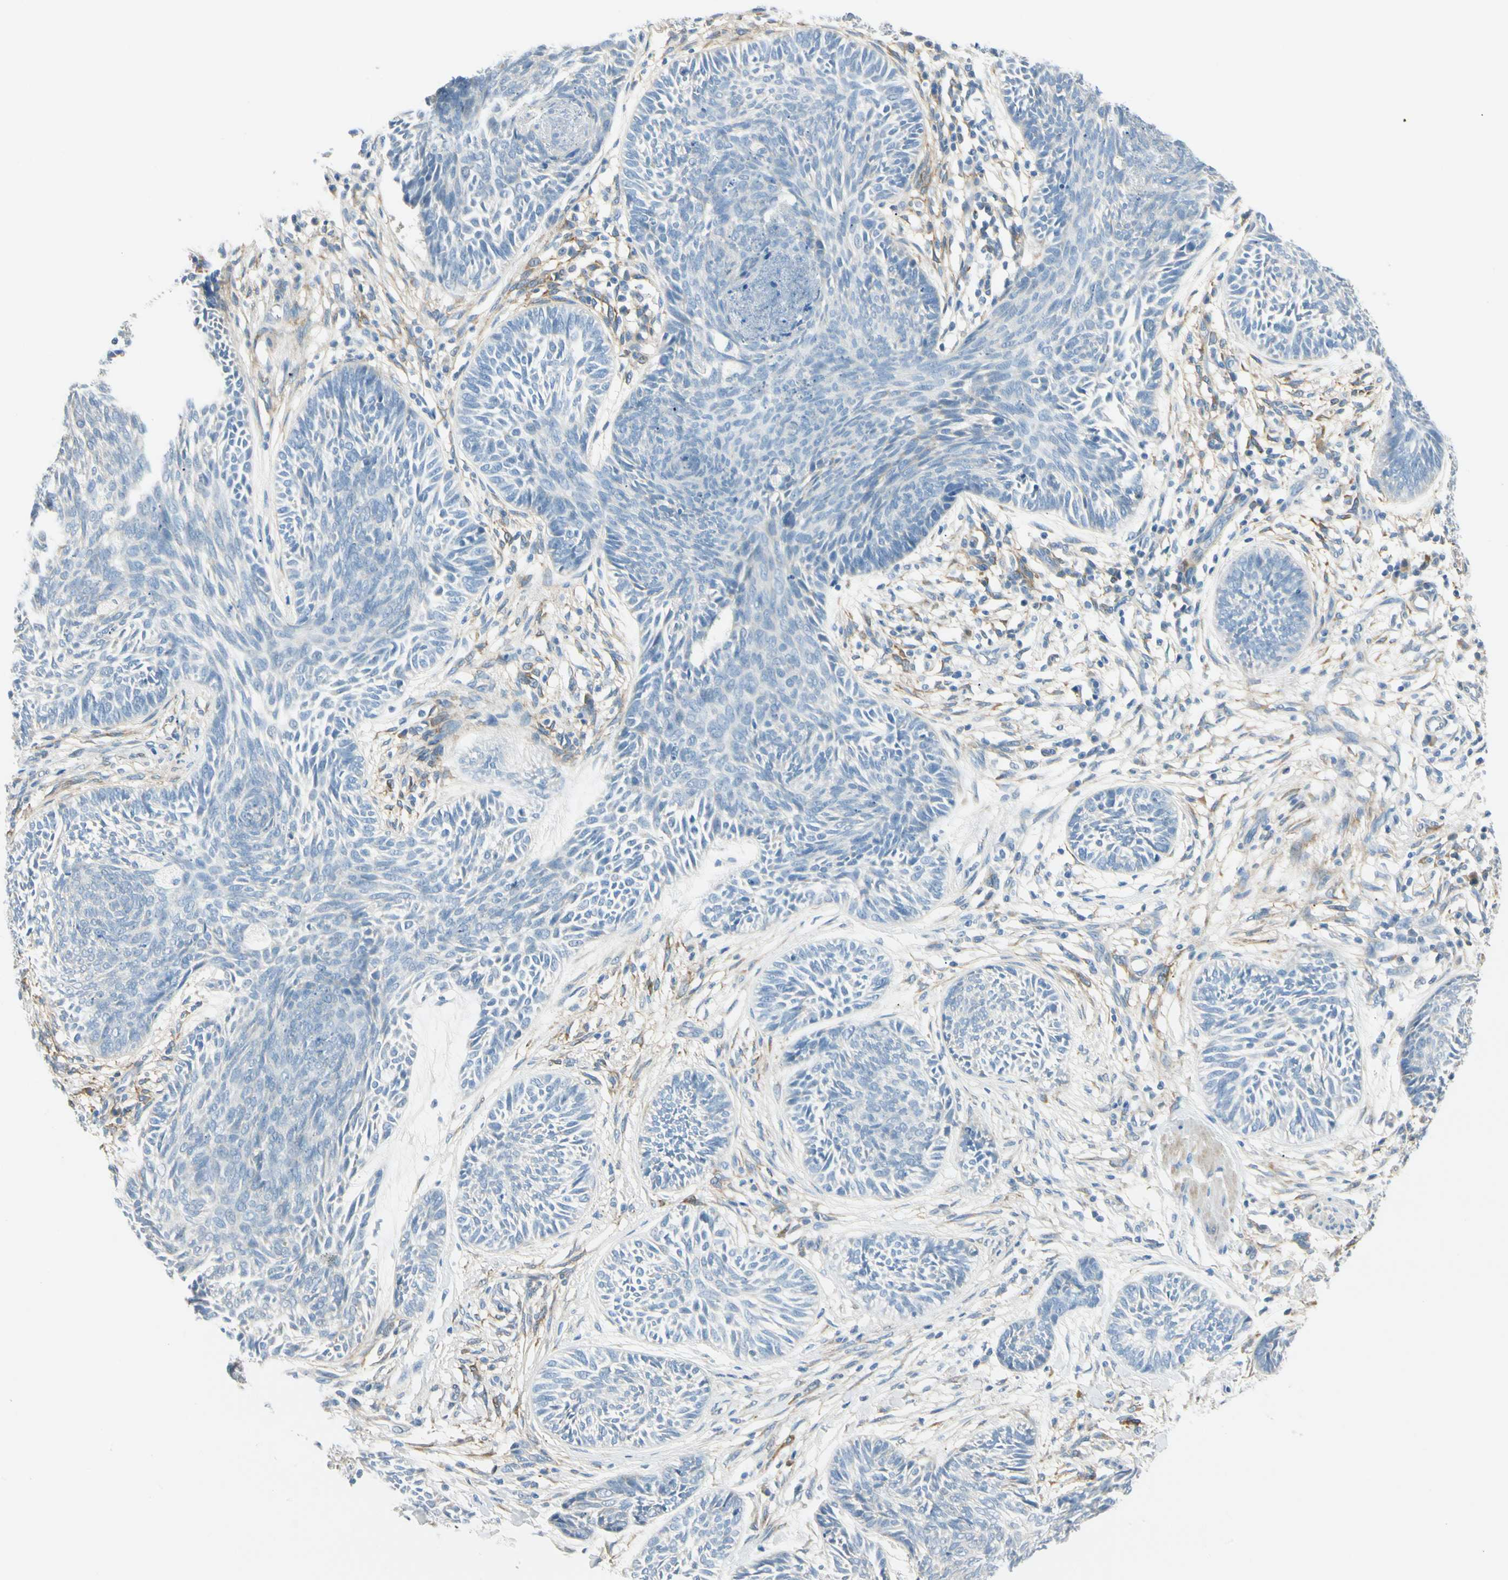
{"staining": {"intensity": "negative", "quantity": "none", "location": "none"}, "tissue": "skin cancer", "cell_type": "Tumor cells", "image_type": "cancer", "snomed": [{"axis": "morphology", "description": "Papilloma, NOS"}, {"axis": "morphology", "description": "Basal cell carcinoma"}, {"axis": "topography", "description": "Skin"}], "caption": "Immunohistochemistry photomicrograph of human papilloma (skin) stained for a protein (brown), which exhibits no expression in tumor cells.", "gene": "AMPH", "patient": {"sex": "male", "age": 87}}